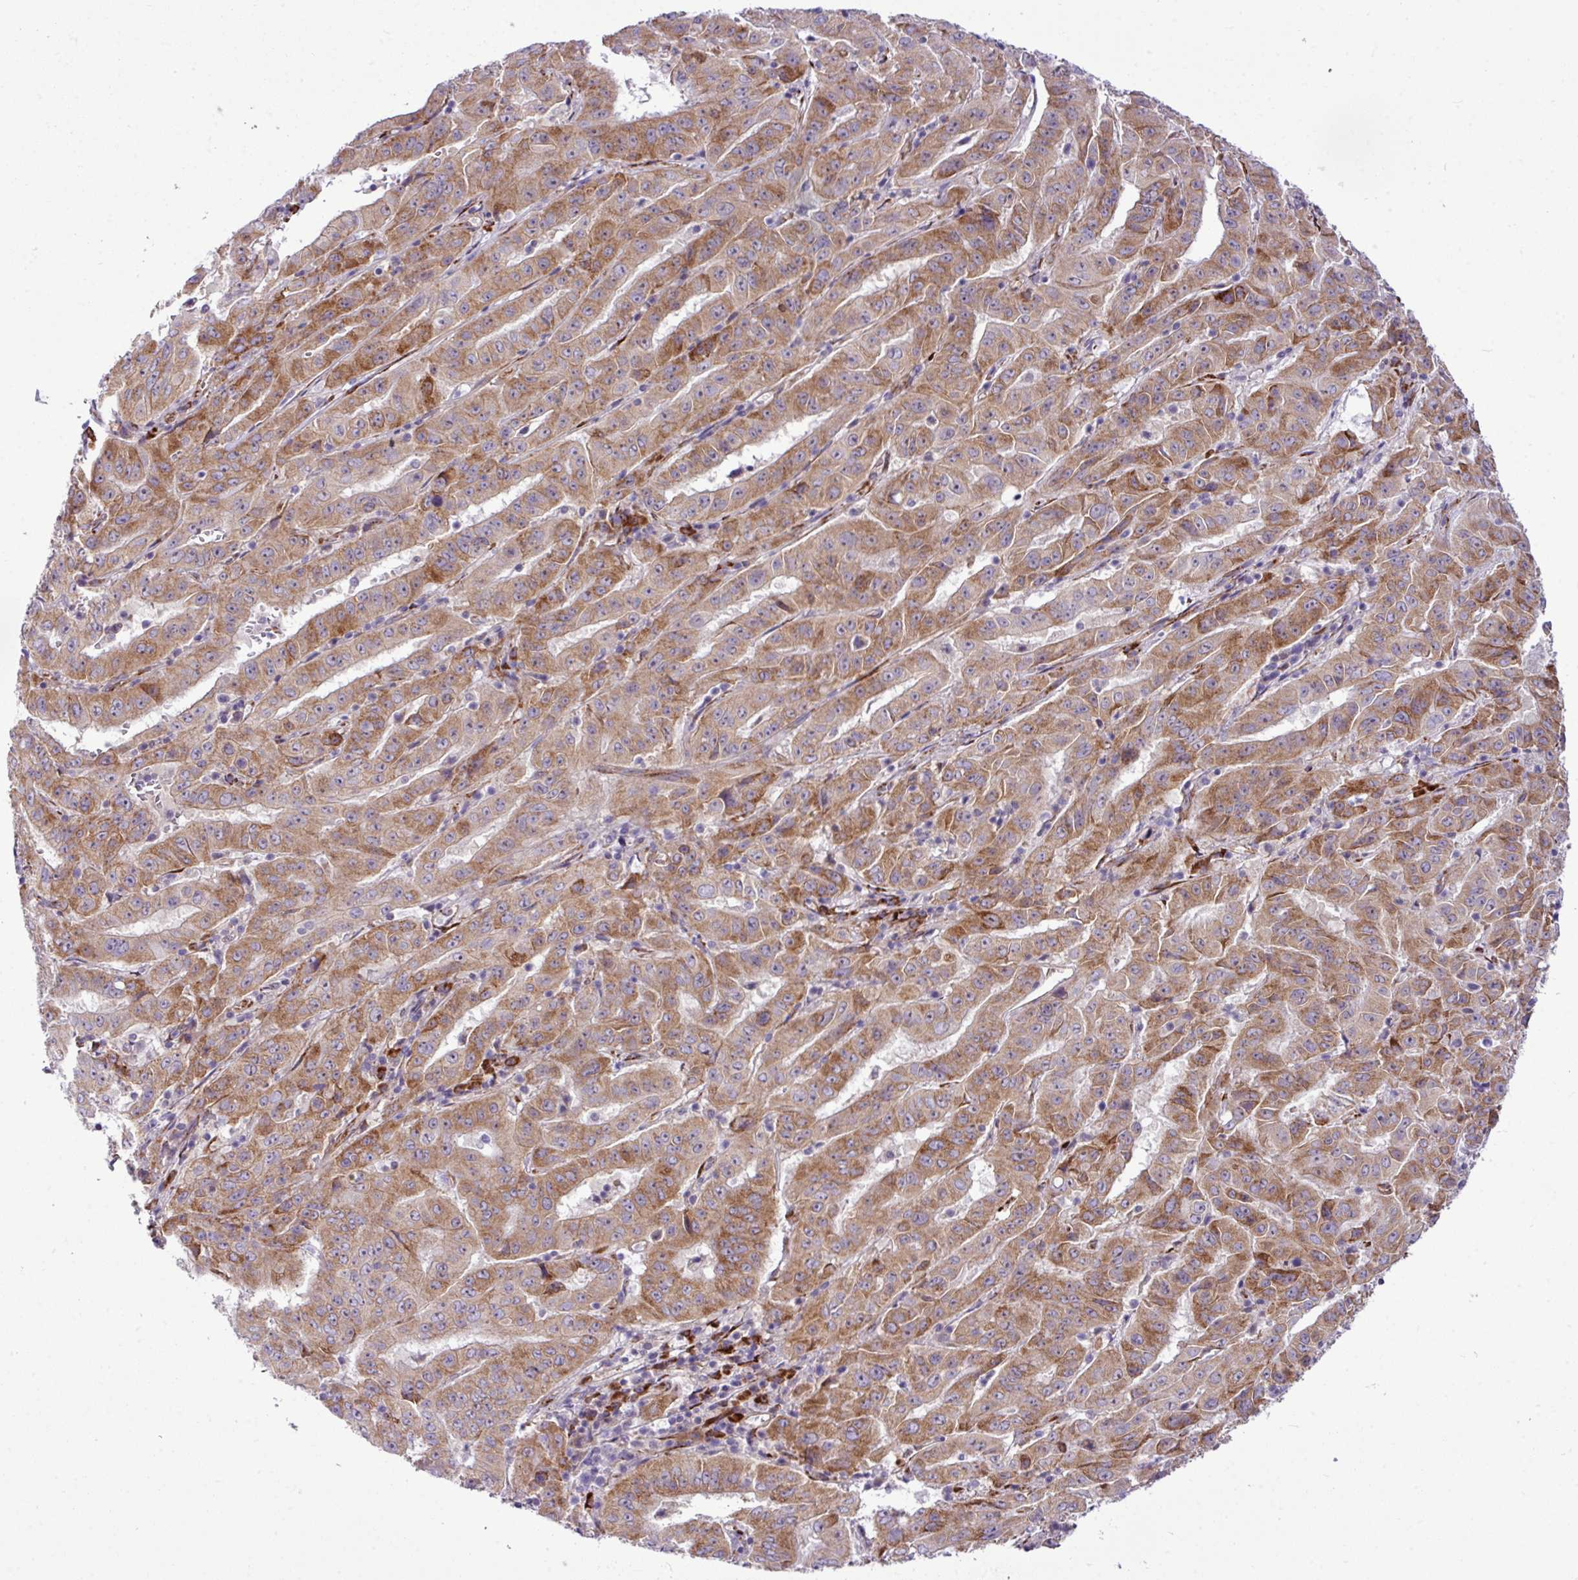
{"staining": {"intensity": "moderate", "quantity": ">75%", "location": "cytoplasmic/membranous"}, "tissue": "pancreatic cancer", "cell_type": "Tumor cells", "image_type": "cancer", "snomed": [{"axis": "morphology", "description": "Adenocarcinoma, NOS"}, {"axis": "topography", "description": "Pancreas"}], "caption": "High-magnification brightfield microscopy of pancreatic adenocarcinoma stained with DAB (brown) and counterstained with hematoxylin (blue). tumor cells exhibit moderate cytoplasmic/membranous positivity is seen in approximately>75% of cells.", "gene": "CFAP97", "patient": {"sex": "male", "age": 63}}